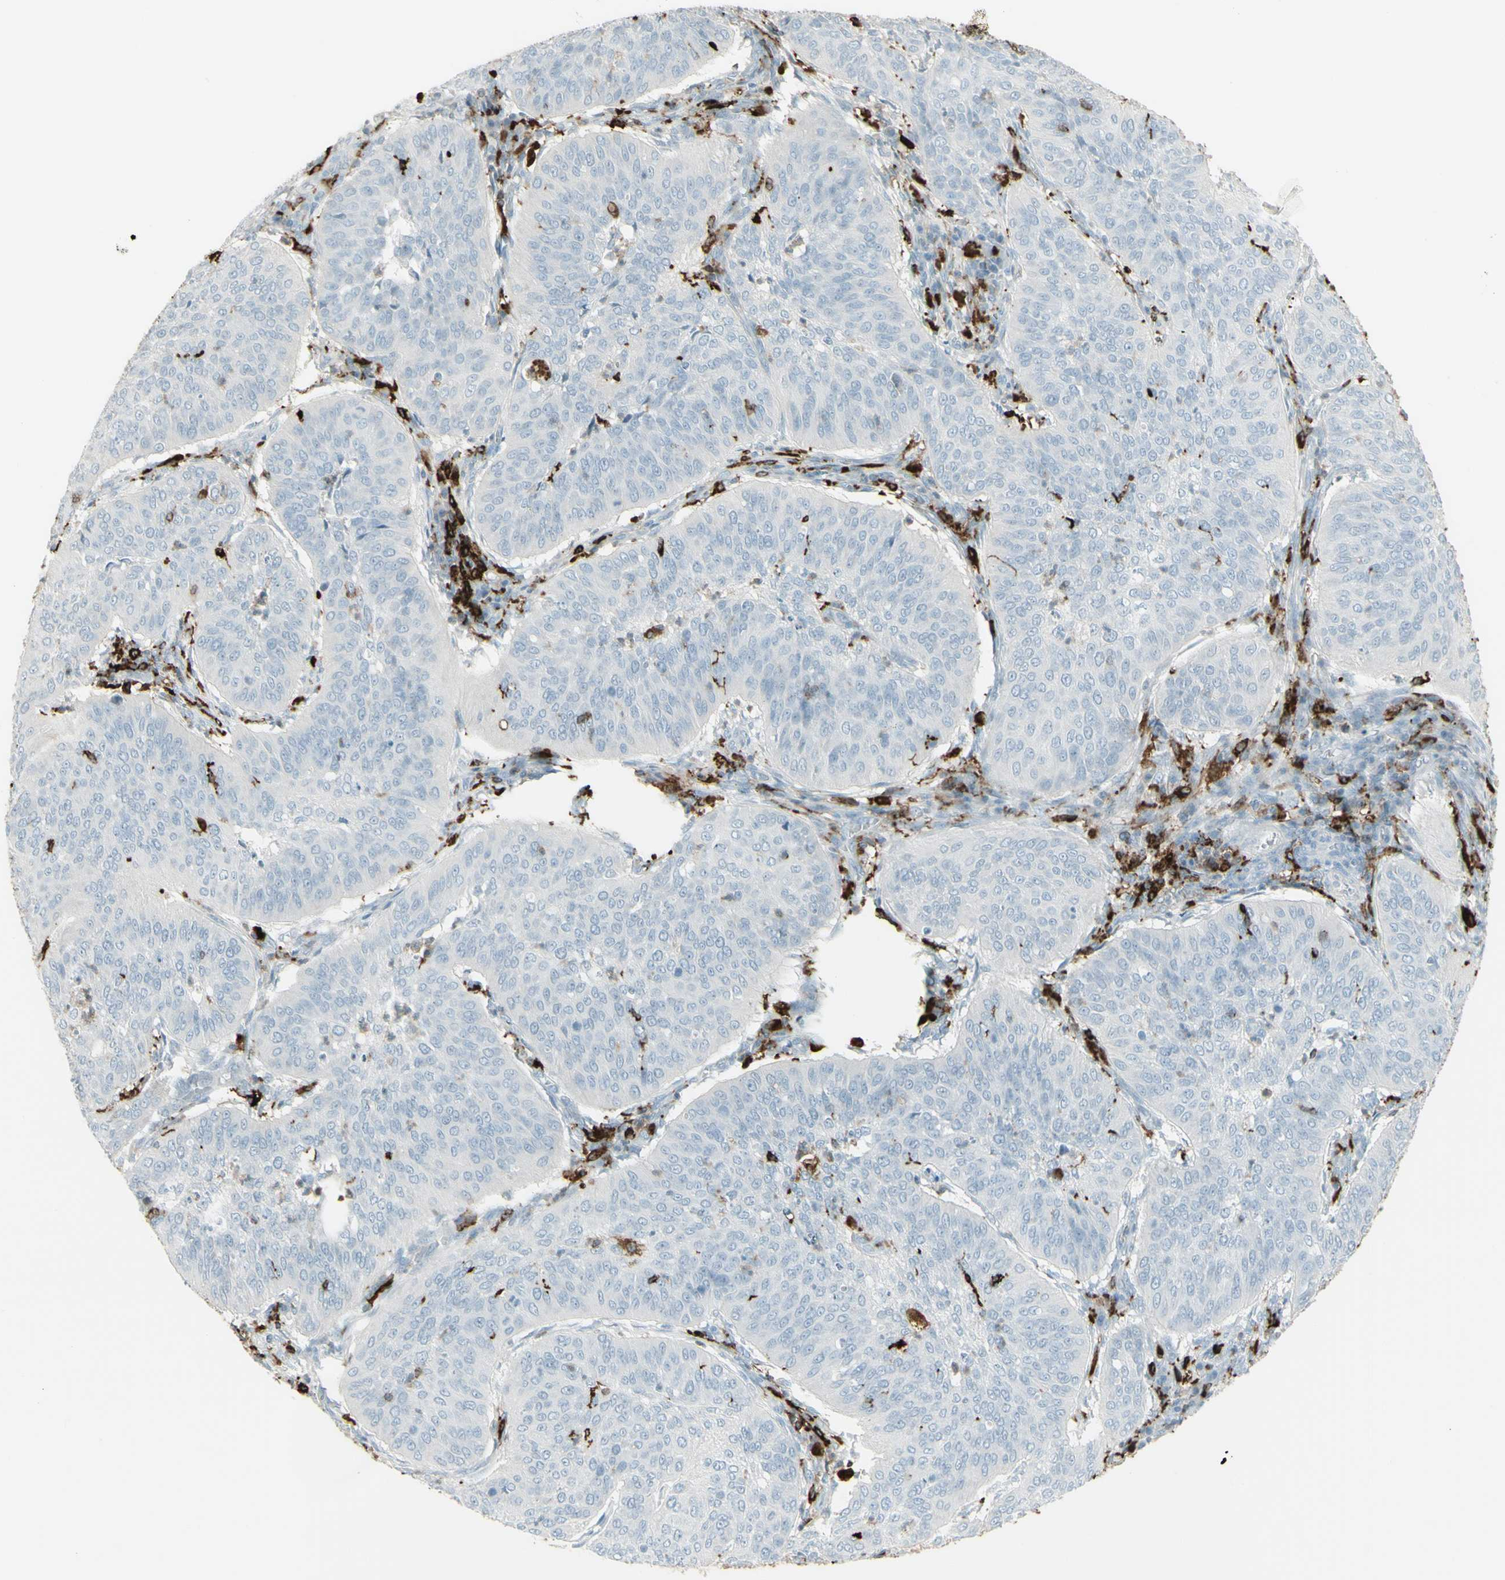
{"staining": {"intensity": "negative", "quantity": "none", "location": "none"}, "tissue": "cervical cancer", "cell_type": "Tumor cells", "image_type": "cancer", "snomed": [{"axis": "morphology", "description": "Normal tissue, NOS"}, {"axis": "morphology", "description": "Squamous cell carcinoma, NOS"}, {"axis": "topography", "description": "Cervix"}], "caption": "Human cervical cancer stained for a protein using IHC reveals no staining in tumor cells.", "gene": "HLA-DPB1", "patient": {"sex": "female", "age": 39}}